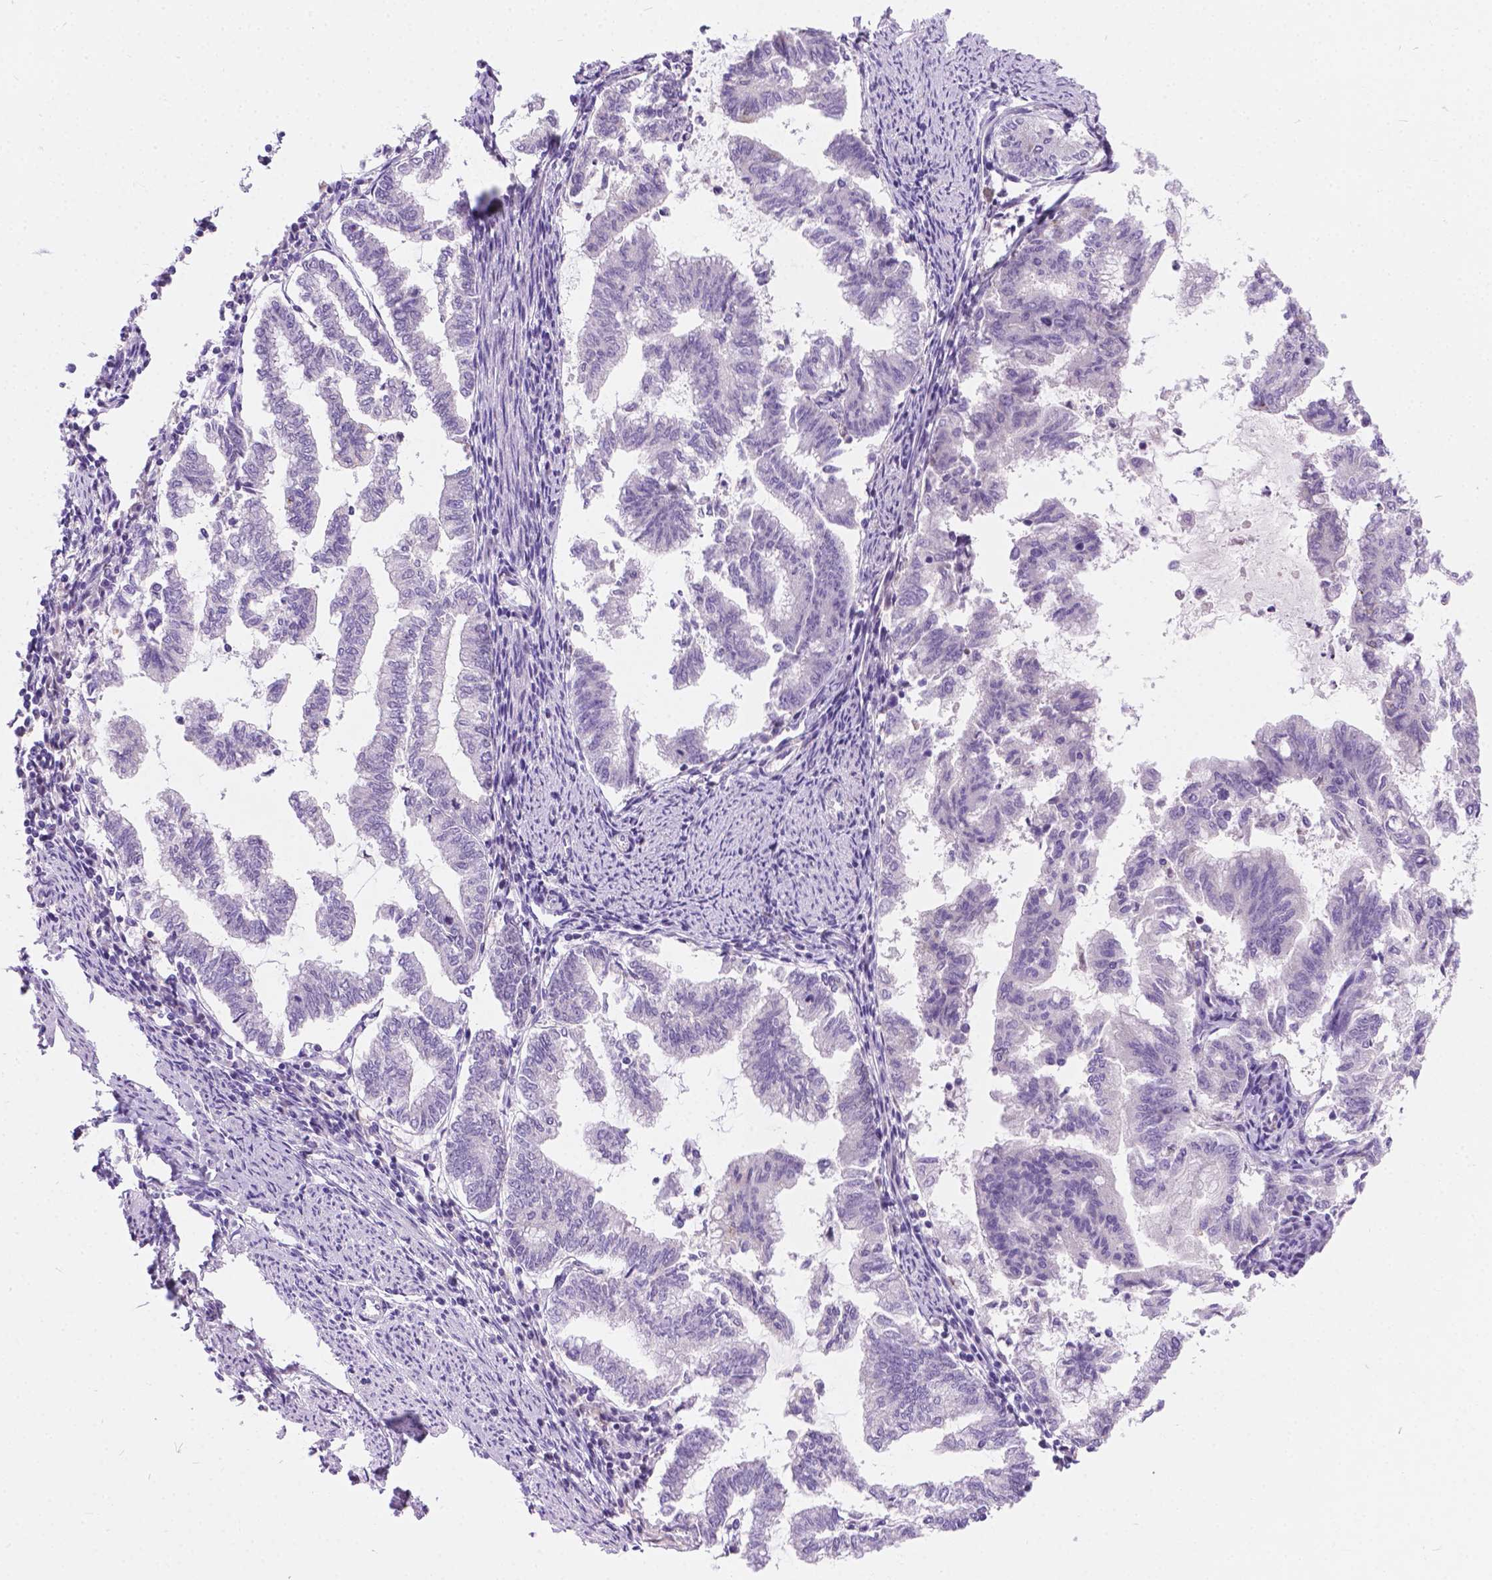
{"staining": {"intensity": "negative", "quantity": "none", "location": "none"}, "tissue": "endometrial cancer", "cell_type": "Tumor cells", "image_type": "cancer", "snomed": [{"axis": "morphology", "description": "Adenocarcinoma, NOS"}, {"axis": "topography", "description": "Endometrium"}], "caption": "Human adenocarcinoma (endometrial) stained for a protein using IHC demonstrates no positivity in tumor cells.", "gene": "ARMS2", "patient": {"sex": "female", "age": 79}}